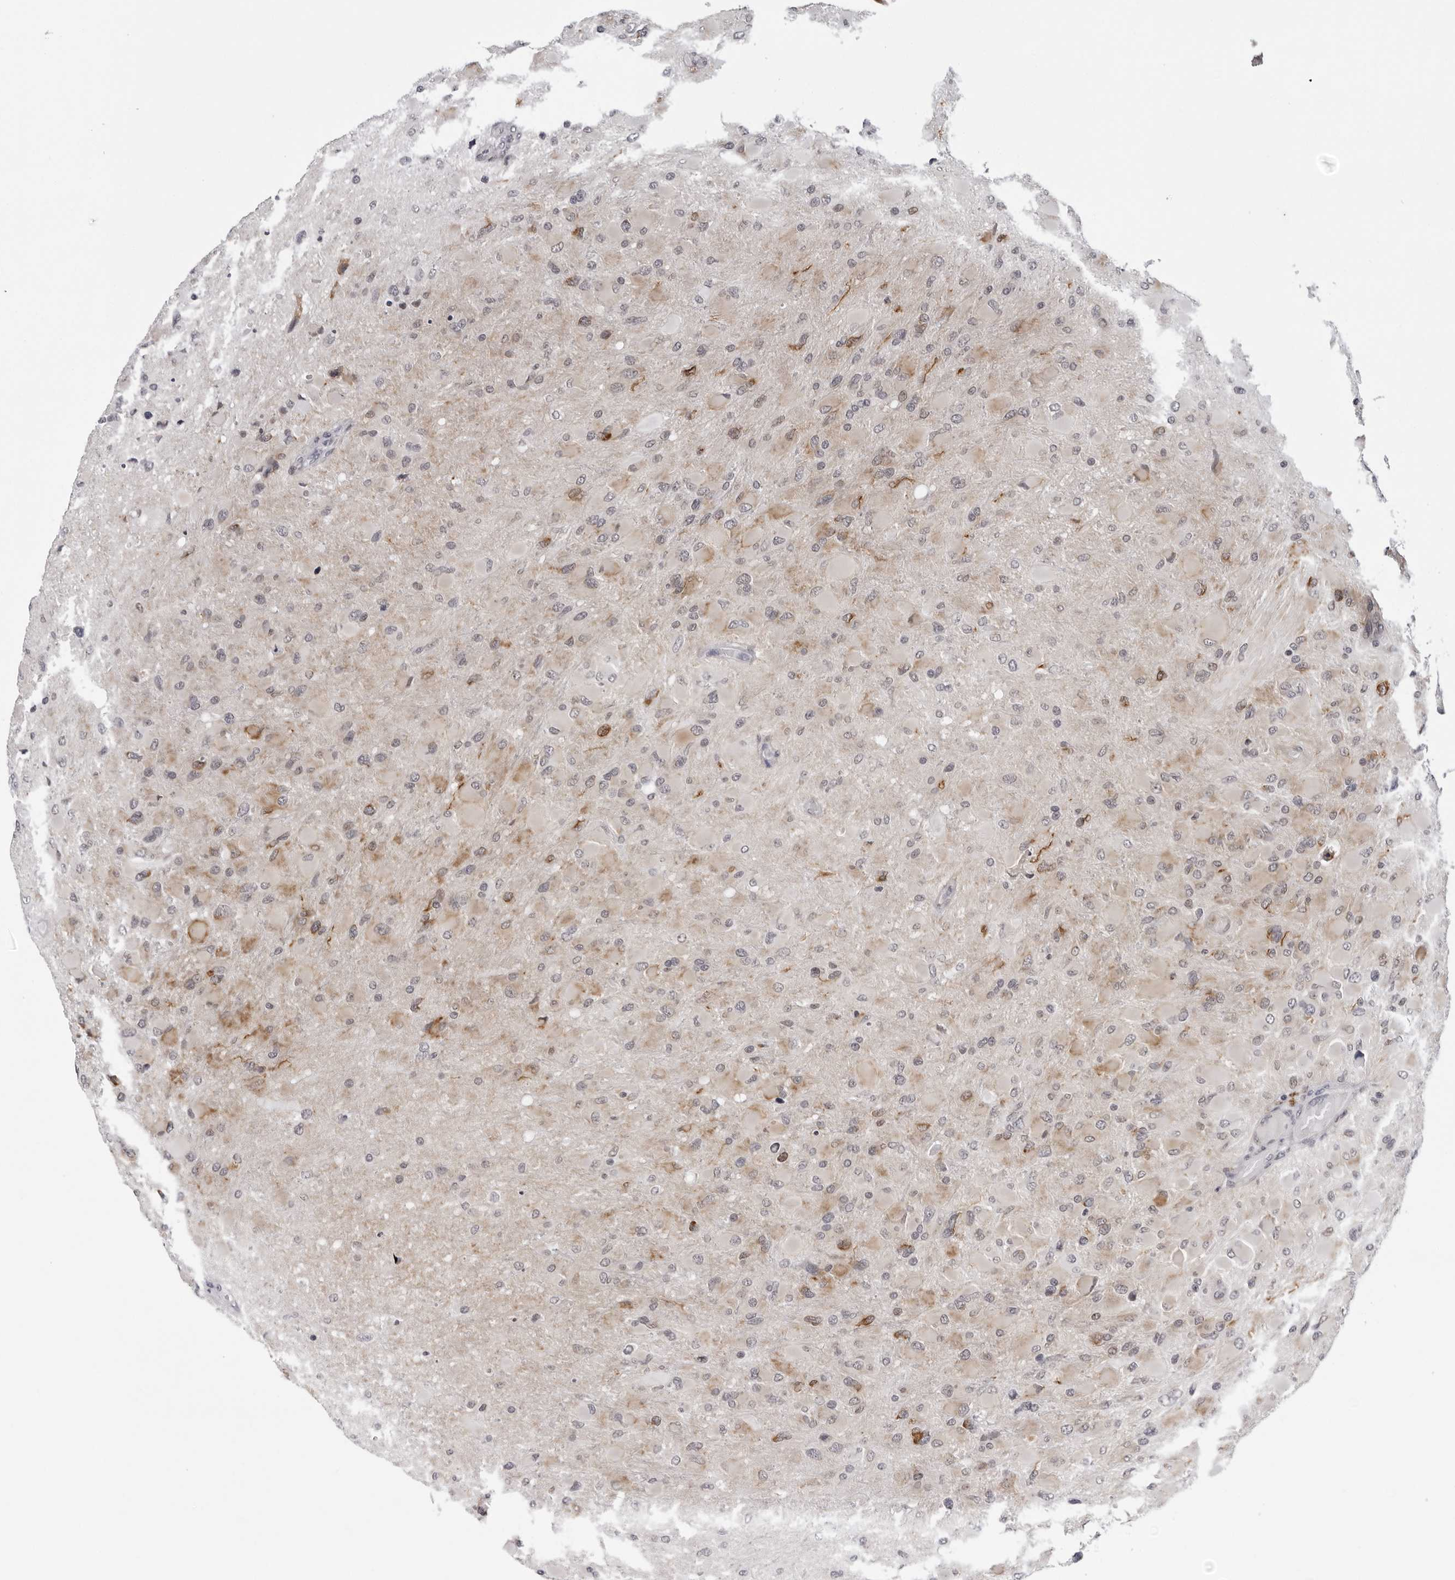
{"staining": {"intensity": "weak", "quantity": "<25%", "location": "cytoplasmic/membranous"}, "tissue": "glioma", "cell_type": "Tumor cells", "image_type": "cancer", "snomed": [{"axis": "morphology", "description": "Glioma, malignant, High grade"}, {"axis": "topography", "description": "Cerebral cortex"}], "caption": "Immunohistochemistry (IHC) of glioma exhibits no expression in tumor cells.", "gene": "CPT2", "patient": {"sex": "female", "age": 36}}